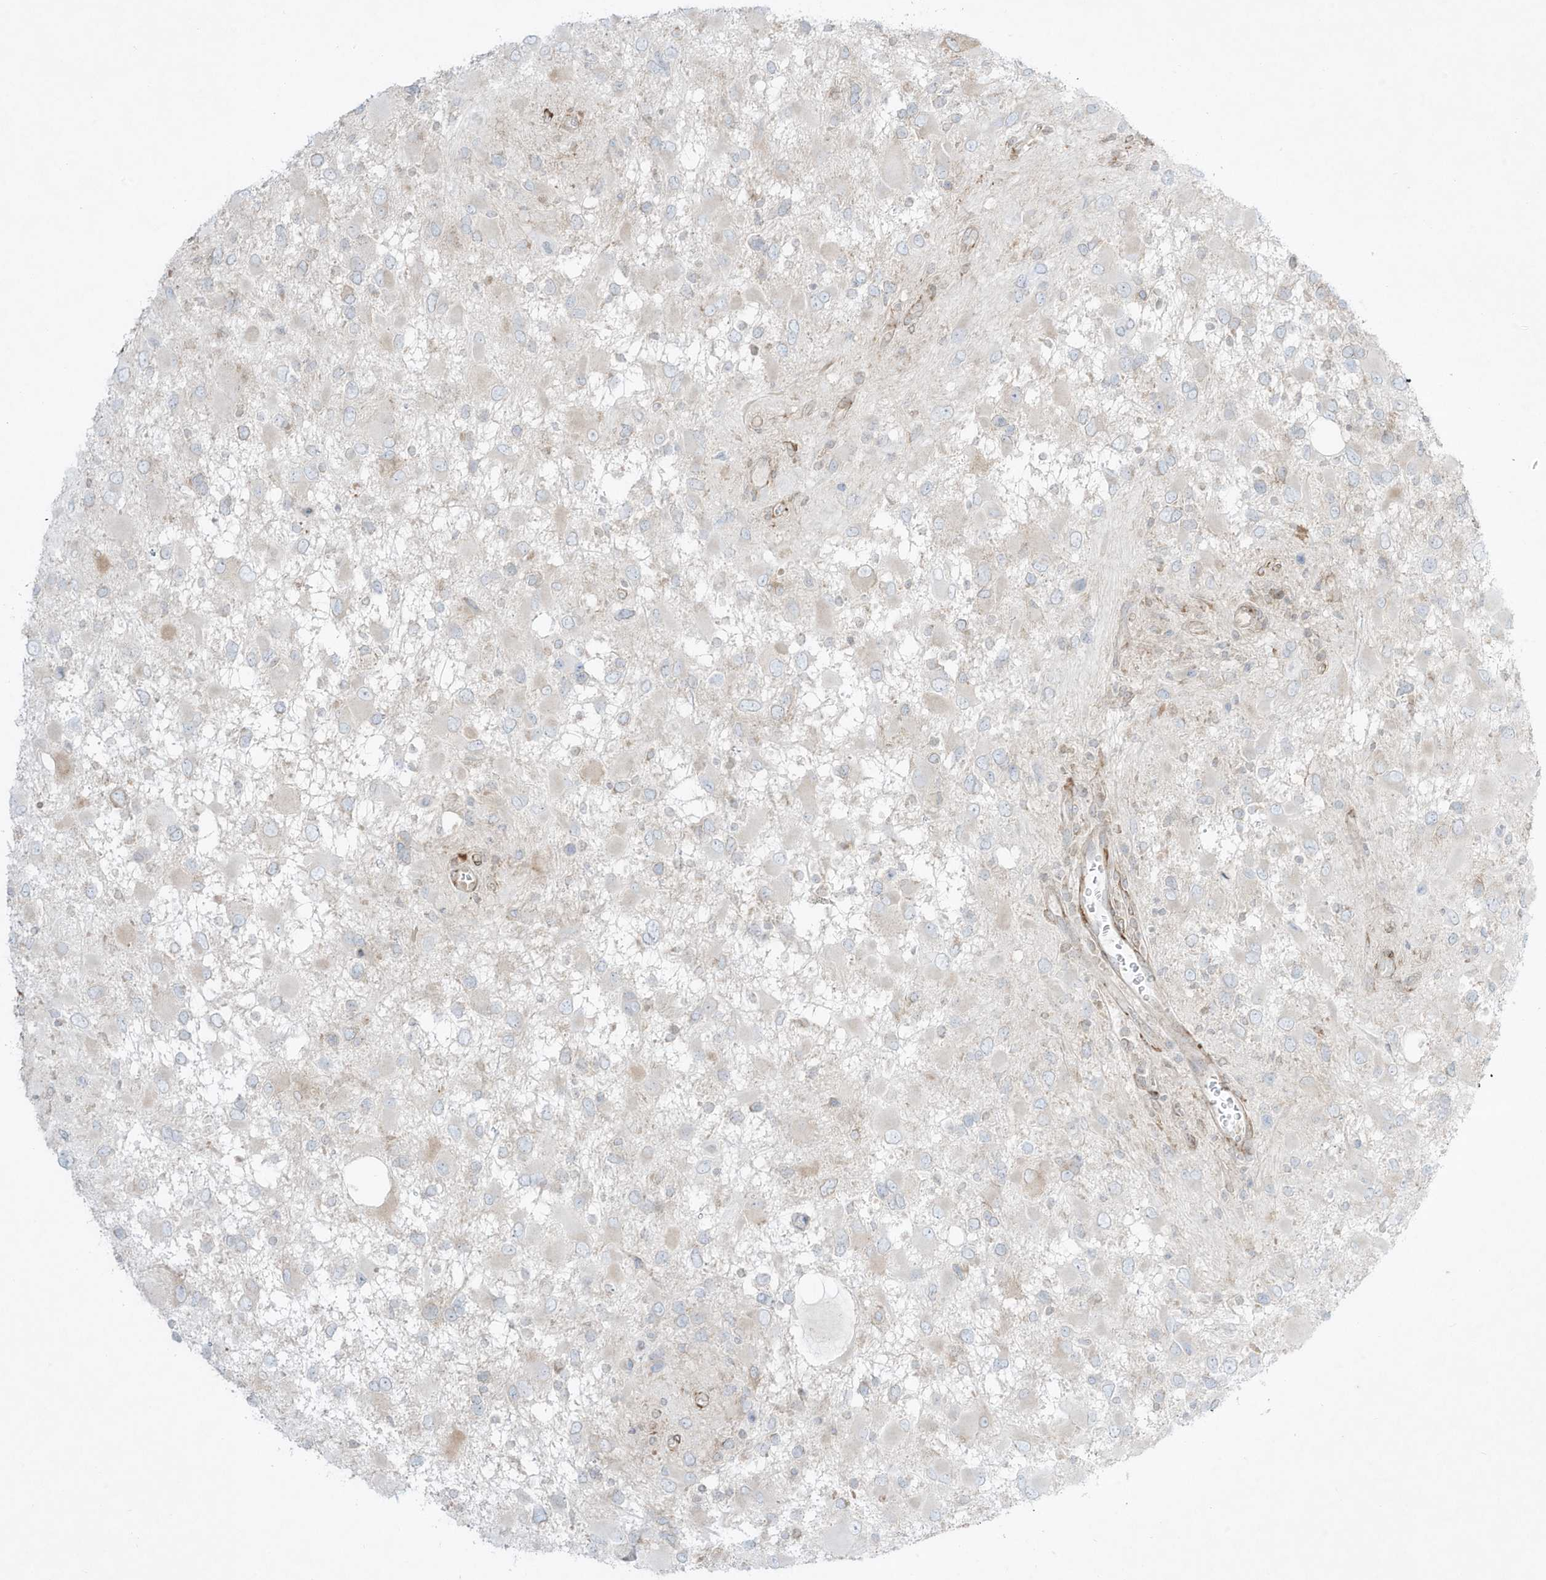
{"staining": {"intensity": "negative", "quantity": "none", "location": "none"}, "tissue": "glioma", "cell_type": "Tumor cells", "image_type": "cancer", "snomed": [{"axis": "morphology", "description": "Glioma, malignant, High grade"}, {"axis": "topography", "description": "Brain"}], "caption": "Glioma was stained to show a protein in brown. There is no significant positivity in tumor cells.", "gene": "PTK6", "patient": {"sex": "male", "age": 53}}